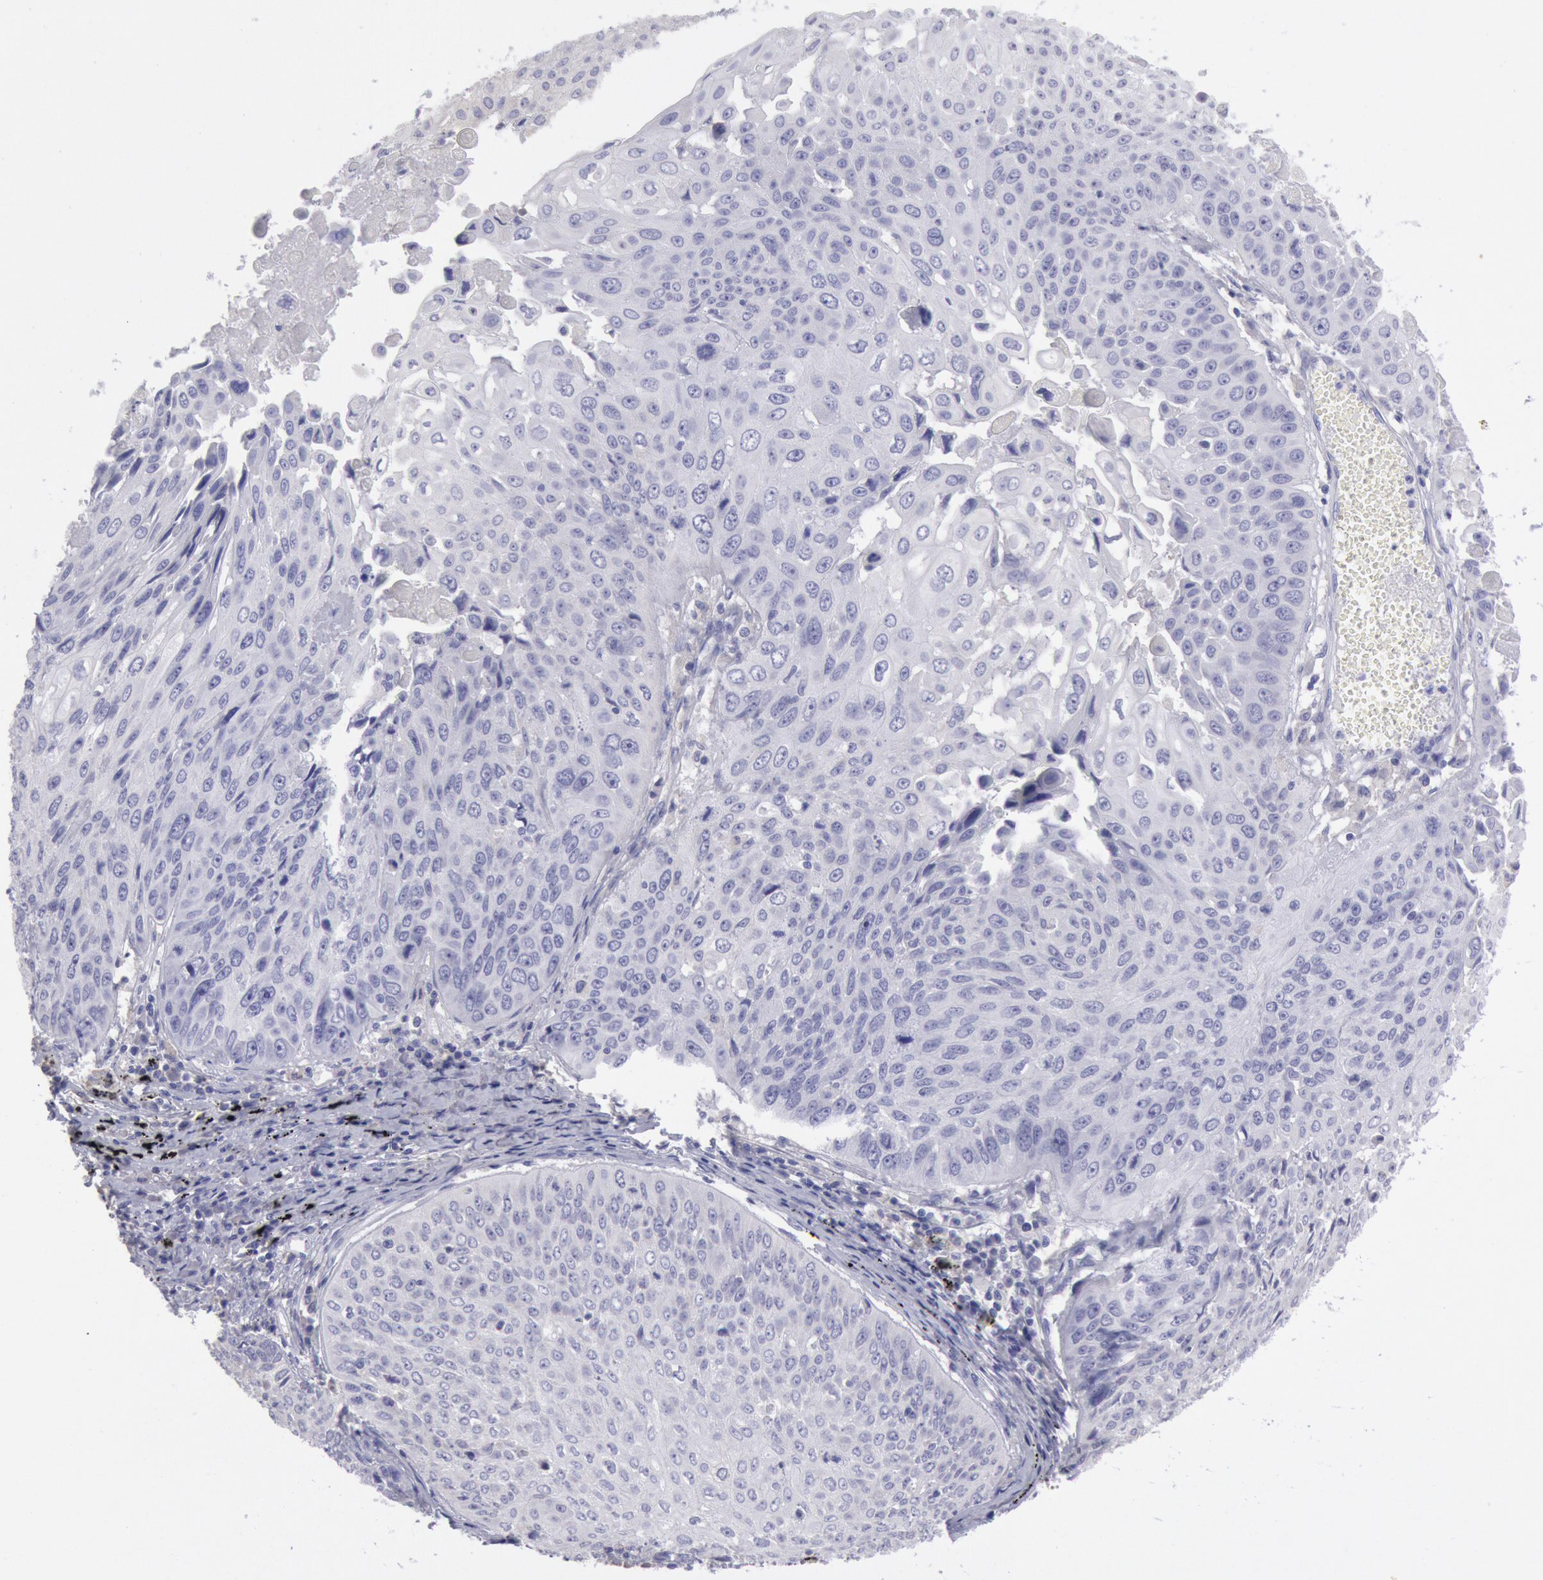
{"staining": {"intensity": "negative", "quantity": "none", "location": "none"}, "tissue": "lung cancer", "cell_type": "Tumor cells", "image_type": "cancer", "snomed": [{"axis": "morphology", "description": "Adenocarcinoma, NOS"}, {"axis": "topography", "description": "Lung"}], "caption": "Immunohistochemistry of human lung cancer (adenocarcinoma) exhibits no positivity in tumor cells.", "gene": "MYH7", "patient": {"sex": "male", "age": 60}}